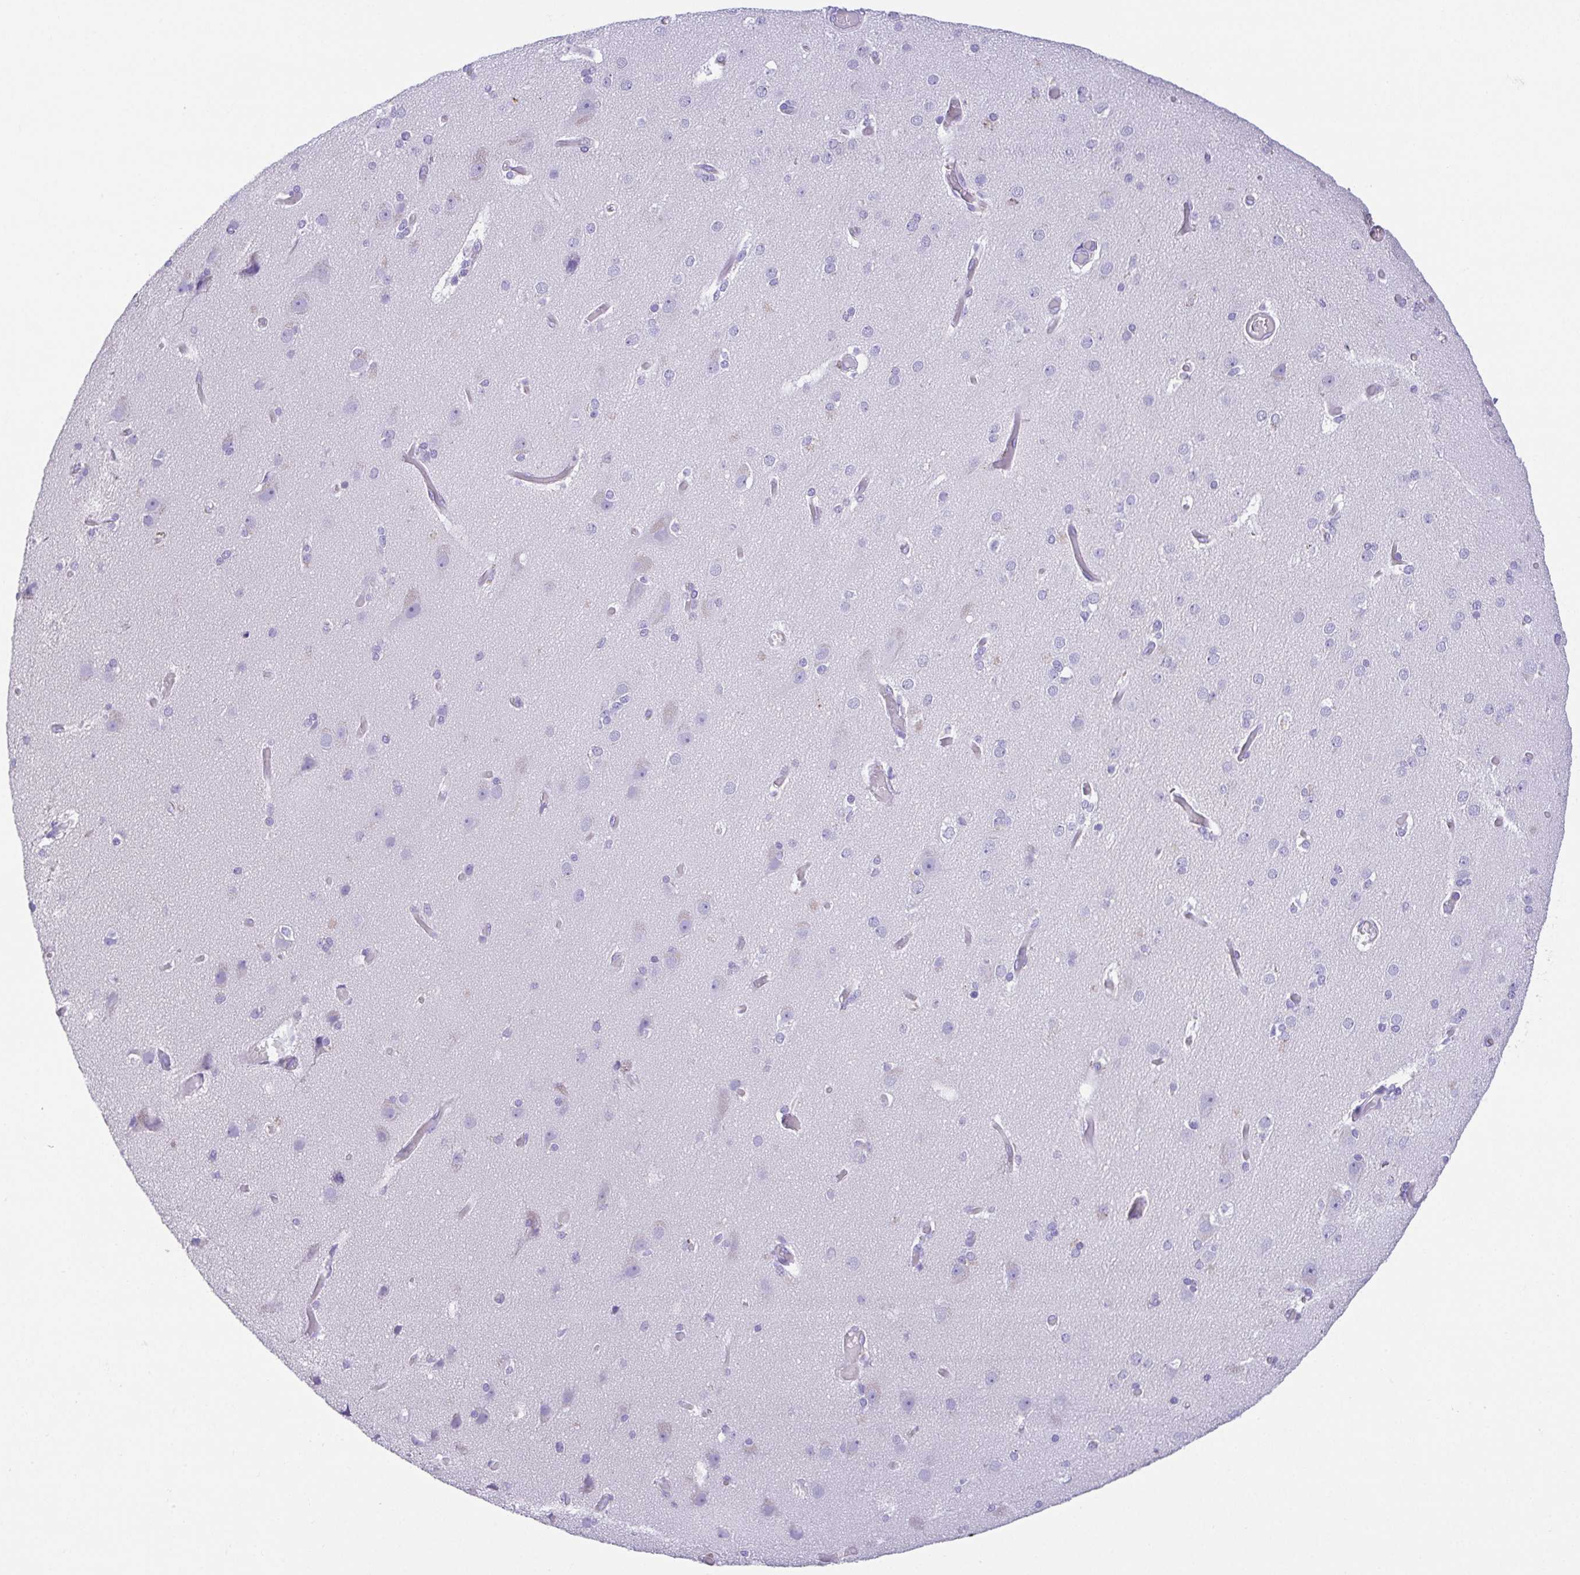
{"staining": {"intensity": "negative", "quantity": "none", "location": "none"}, "tissue": "cerebral cortex", "cell_type": "Endothelial cells", "image_type": "normal", "snomed": [{"axis": "morphology", "description": "Normal tissue, NOS"}, {"axis": "morphology", "description": "Glioma, malignant, High grade"}, {"axis": "topography", "description": "Cerebral cortex"}], "caption": "A photomicrograph of cerebral cortex stained for a protein reveals no brown staining in endothelial cells. (DAB (3,3'-diaminobenzidine) immunohistochemistry (IHC), high magnification).", "gene": "SPATA4", "patient": {"sex": "male", "age": 71}}